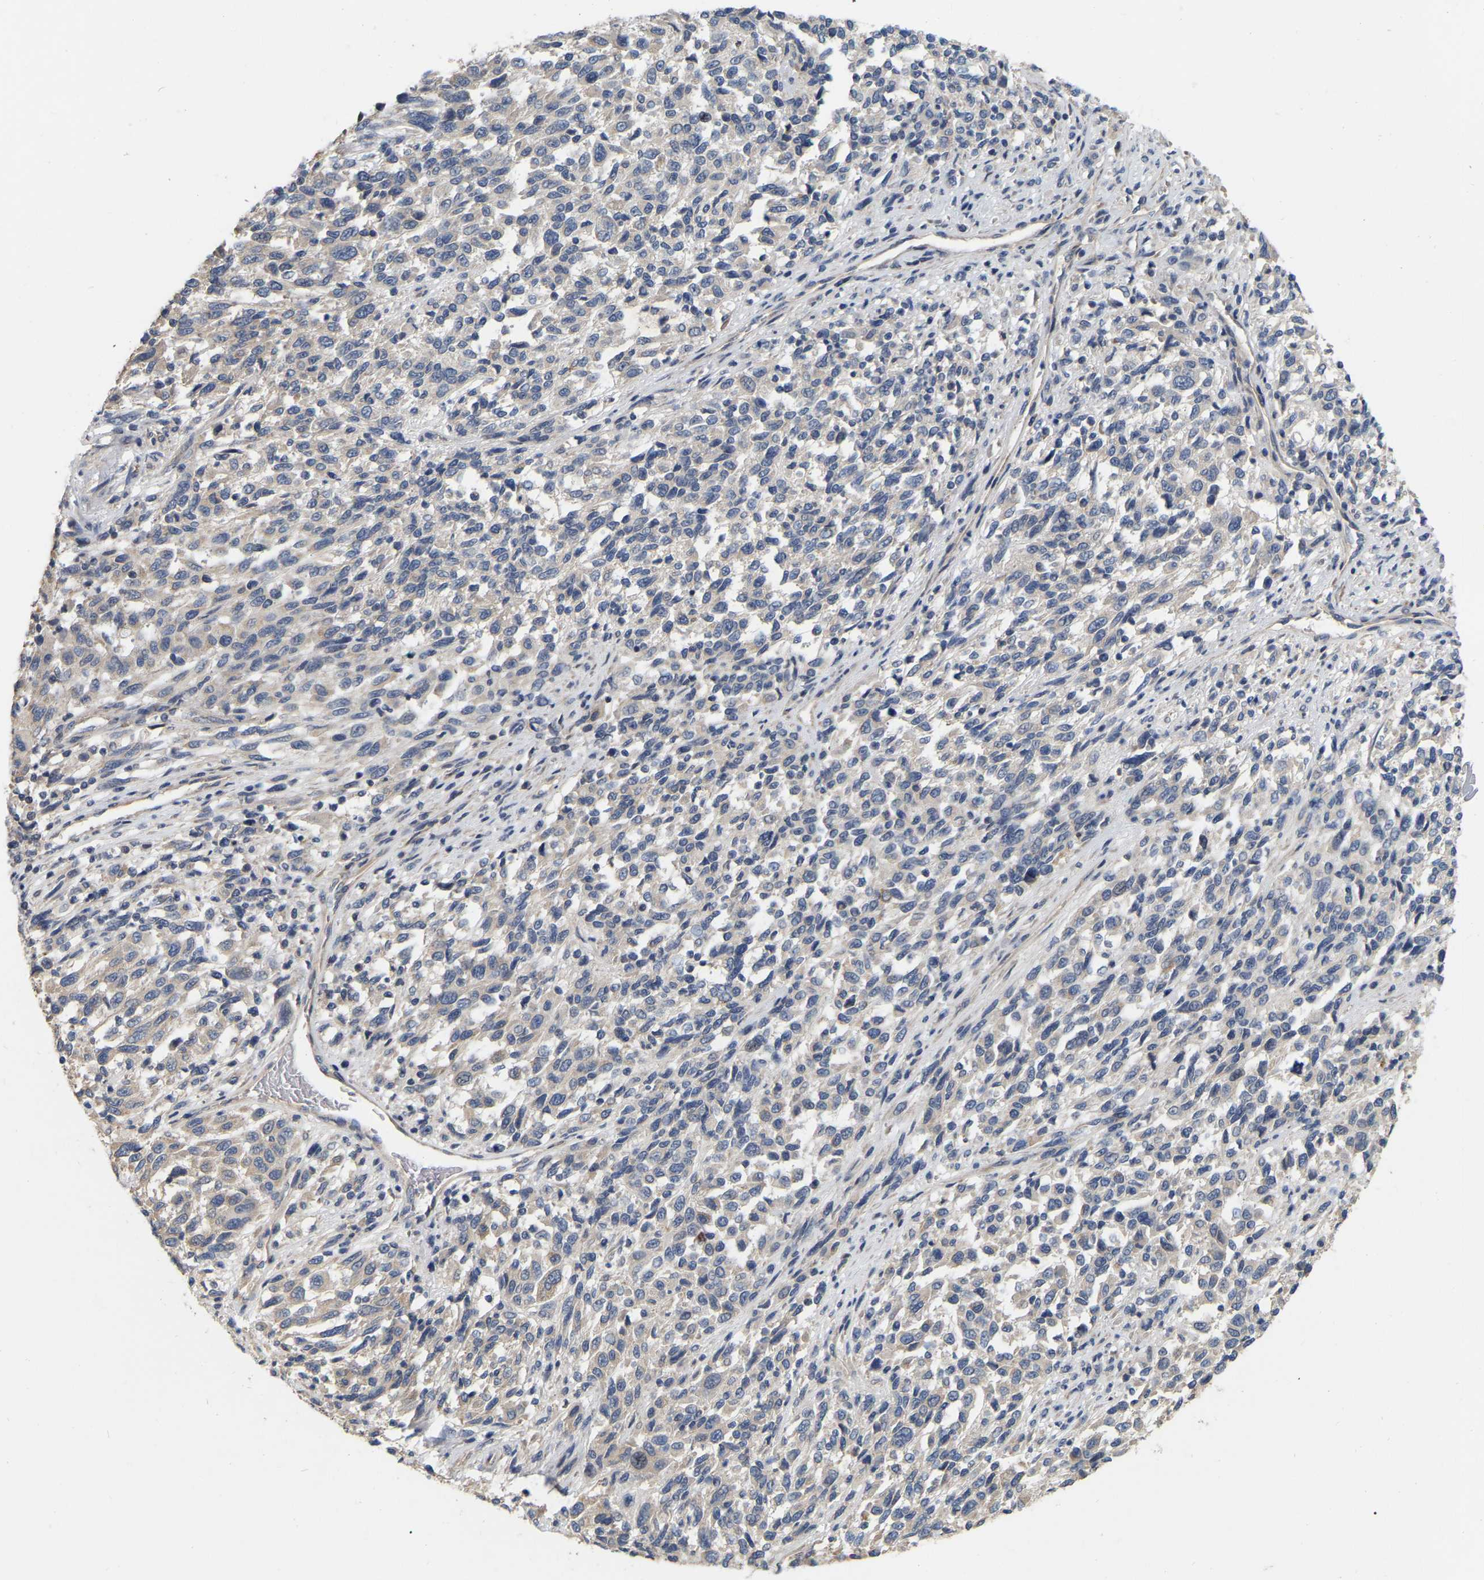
{"staining": {"intensity": "weak", "quantity": "<25%", "location": "cytoplasmic/membranous"}, "tissue": "melanoma", "cell_type": "Tumor cells", "image_type": "cancer", "snomed": [{"axis": "morphology", "description": "Malignant melanoma, Metastatic site"}, {"axis": "topography", "description": "Lymph node"}], "caption": "DAB (3,3'-diaminobenzidine) immunohistochemical staining of human melanoma demonstrates no significant staining in tumor cells.", "gene": "SSH1", "patient": {"sex": "male", "age": 61}}